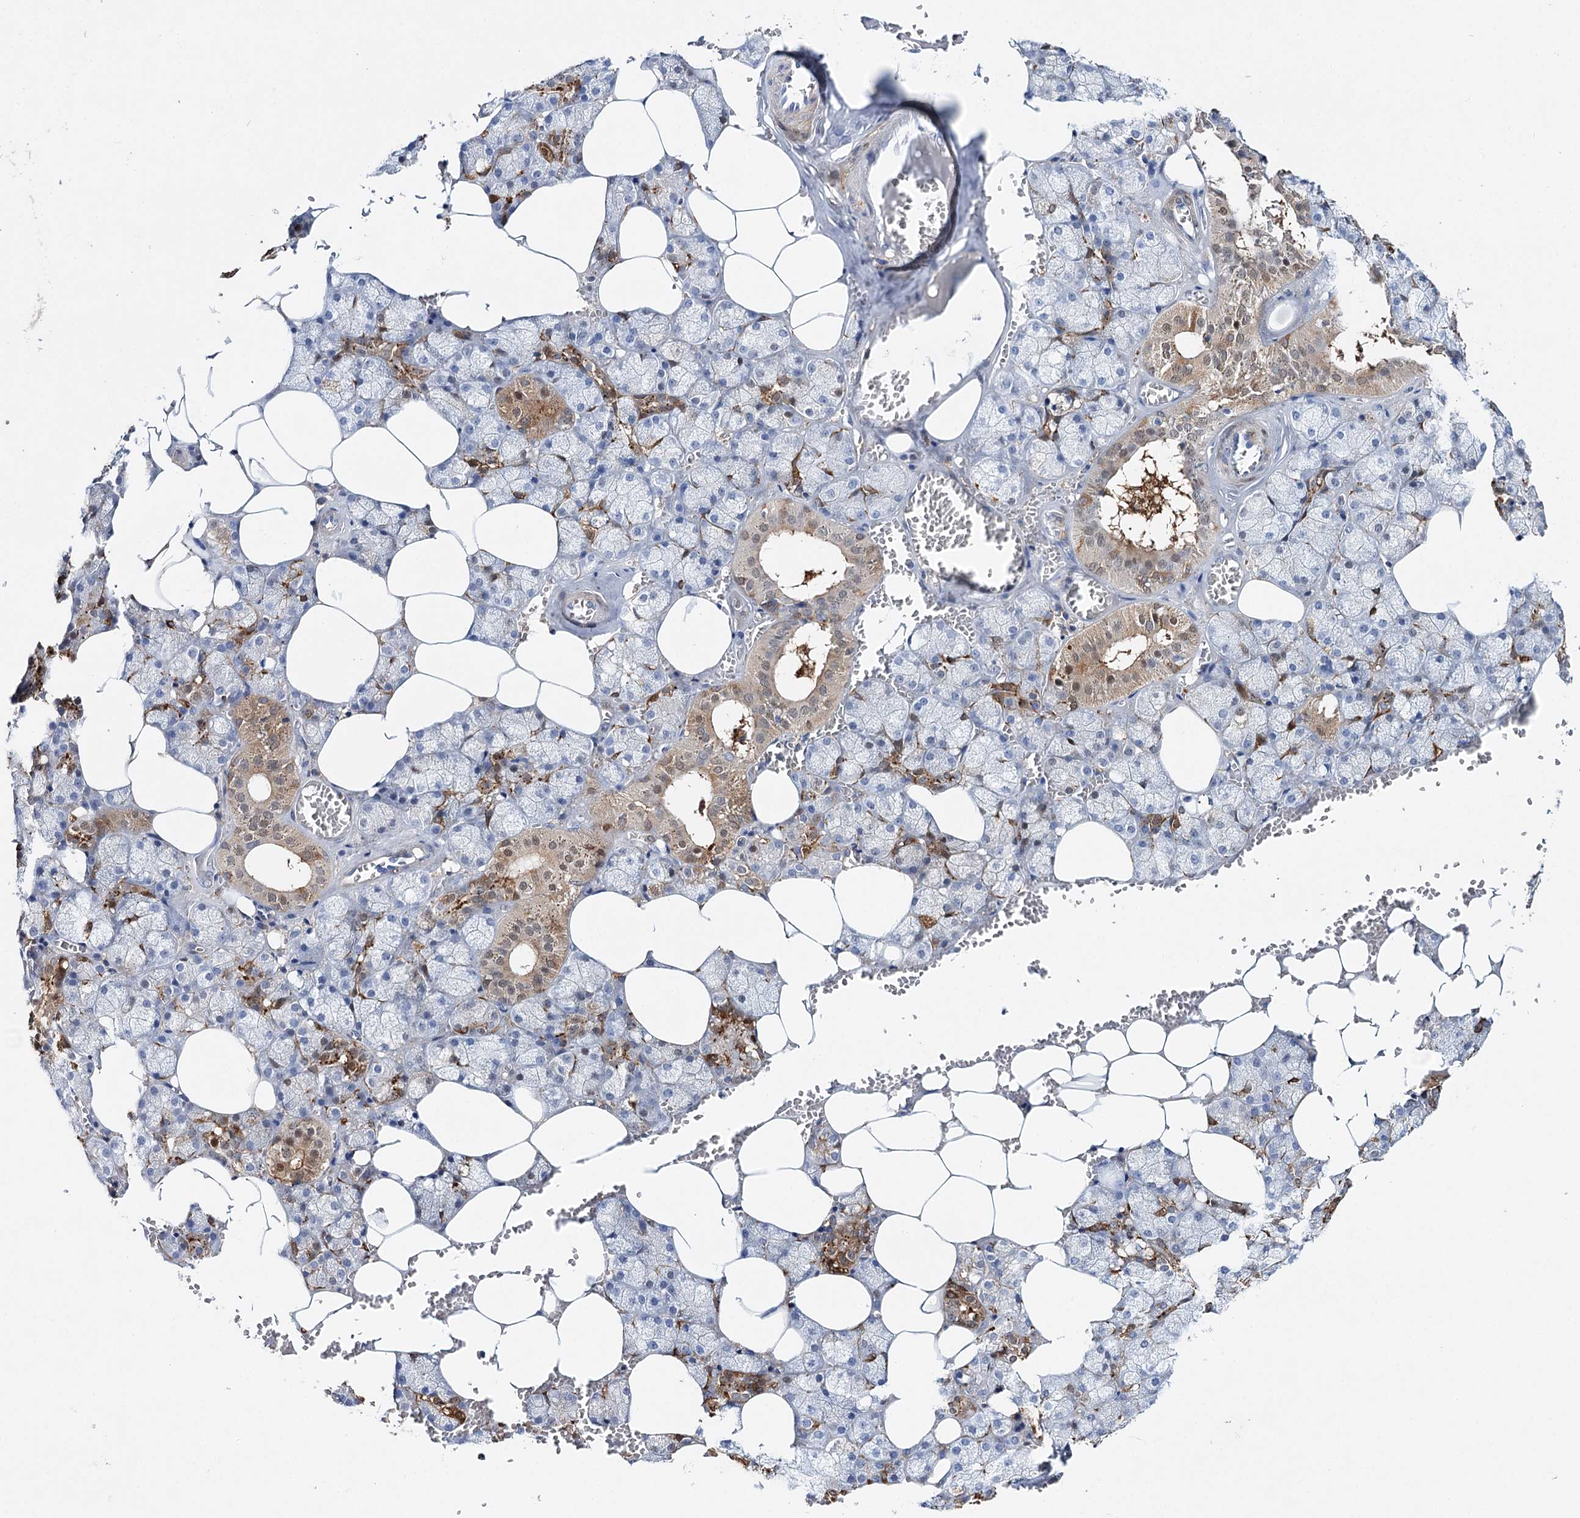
{"staining": {"intensity": "moderate", "quantity": "25%-75%", "location": "cytoplasmic/membranous"}, "tissue": "salivary gland", "cell_type": "Glandular cells", "image_type": "normal", "snomed": [{"axis": "morphology", "description": "Normal tissue, NOS"}, {"axis": "topography", "description": "Salivary gland"}], "caption": "Moderate cytoplasmic/membranous expression is identified in about 25%-75% of glandular cells in unremarkable salivary gland. (Stains: DAB in brown, nuclei in blue, Microscopy: brightfield microscopy at high magnification).", "gene": "CFAP46", "patient": {"sex": "male", "age": 62}}